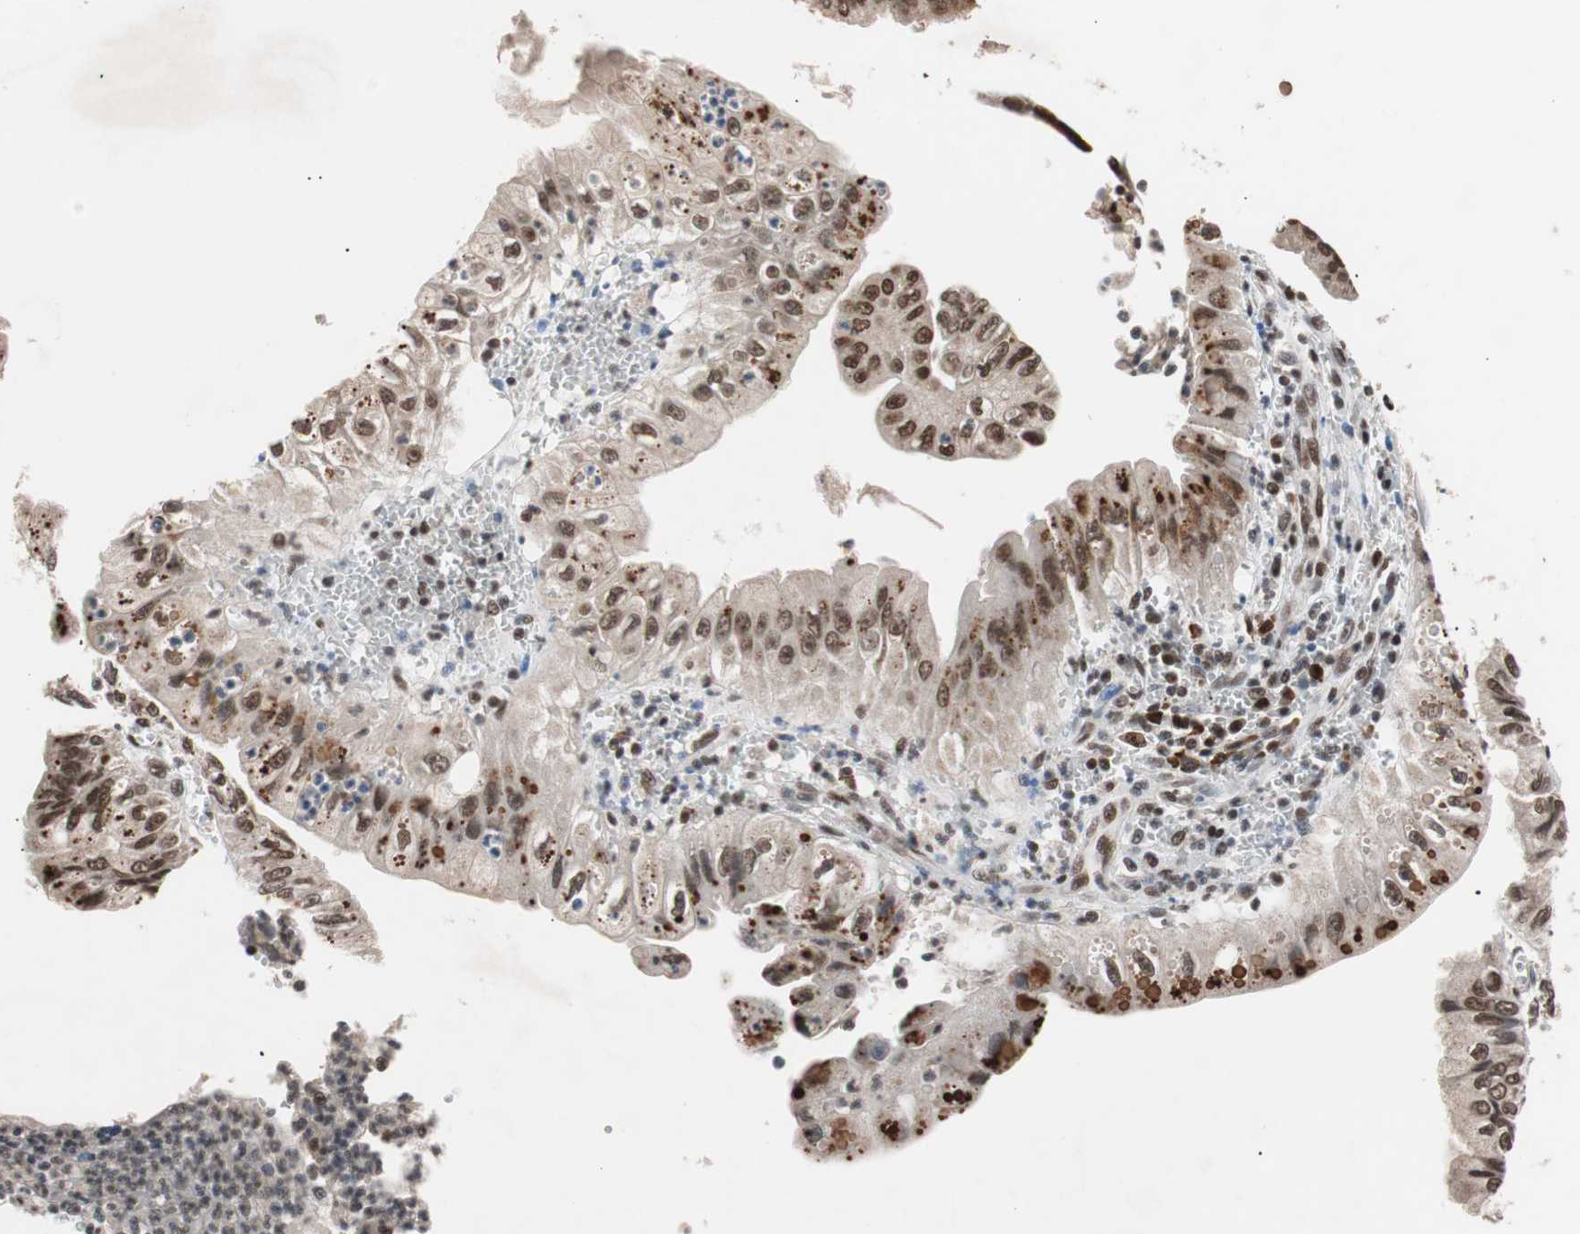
{"staining": {"intensity": "strong", "quantity": ">75%", "location": "nuclear"}, "tissue": "pancreatic cancer", "cell_type": "Tumor cells", "image_type": "cancer", "snomed": [{"axis": "morphology", "description": "Normal tissue, NOS"}, {"axis": "topography", "description": "Lymph node"}], "caption": "A high amount of strong nuclear expression is seen in about >75% of tumor cells in pancreatic cancer tissue.", "gene": "CHAMP1", "patient": {"sex": "male", "age": 50}}